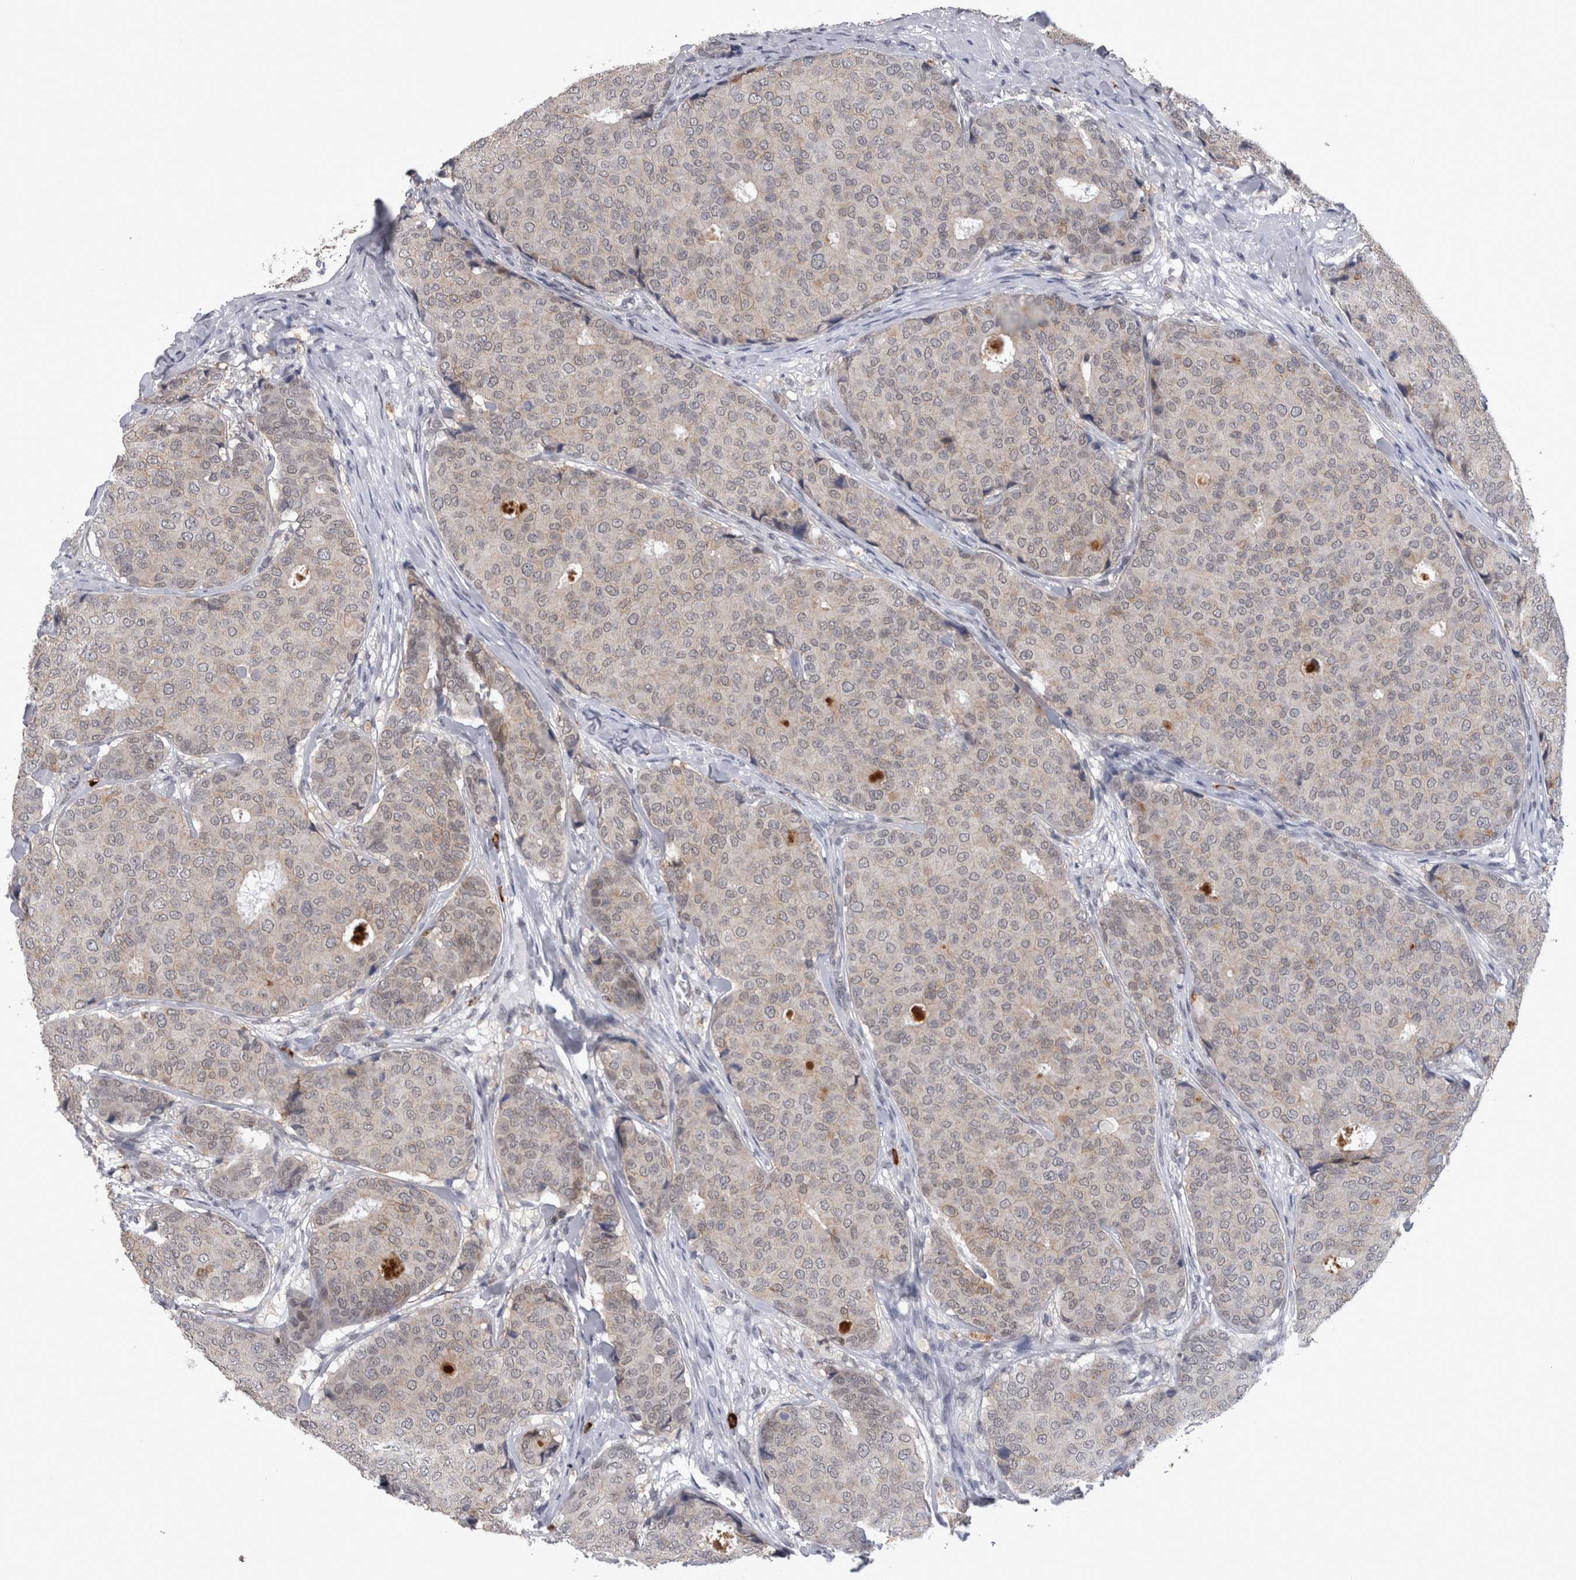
{"staining": {"intensity": "negative", "quantity": "none", "location": "none"}, "tissue": "breast cancer", "cell_type": "Tumor cells", "image_type": "cancer", "snomed": [{"axis": "morphology", "description": "Duct carcinoma"}, {"axis": "topography", "description": "Breast"}], "caption": "Breast cancer was stained to show a protein in brown. There is no significant staining in tumor cells. Nuclei are stained in blue.", "gene": "PEBP4", "patient": {"sex": "female", "age": 75}}